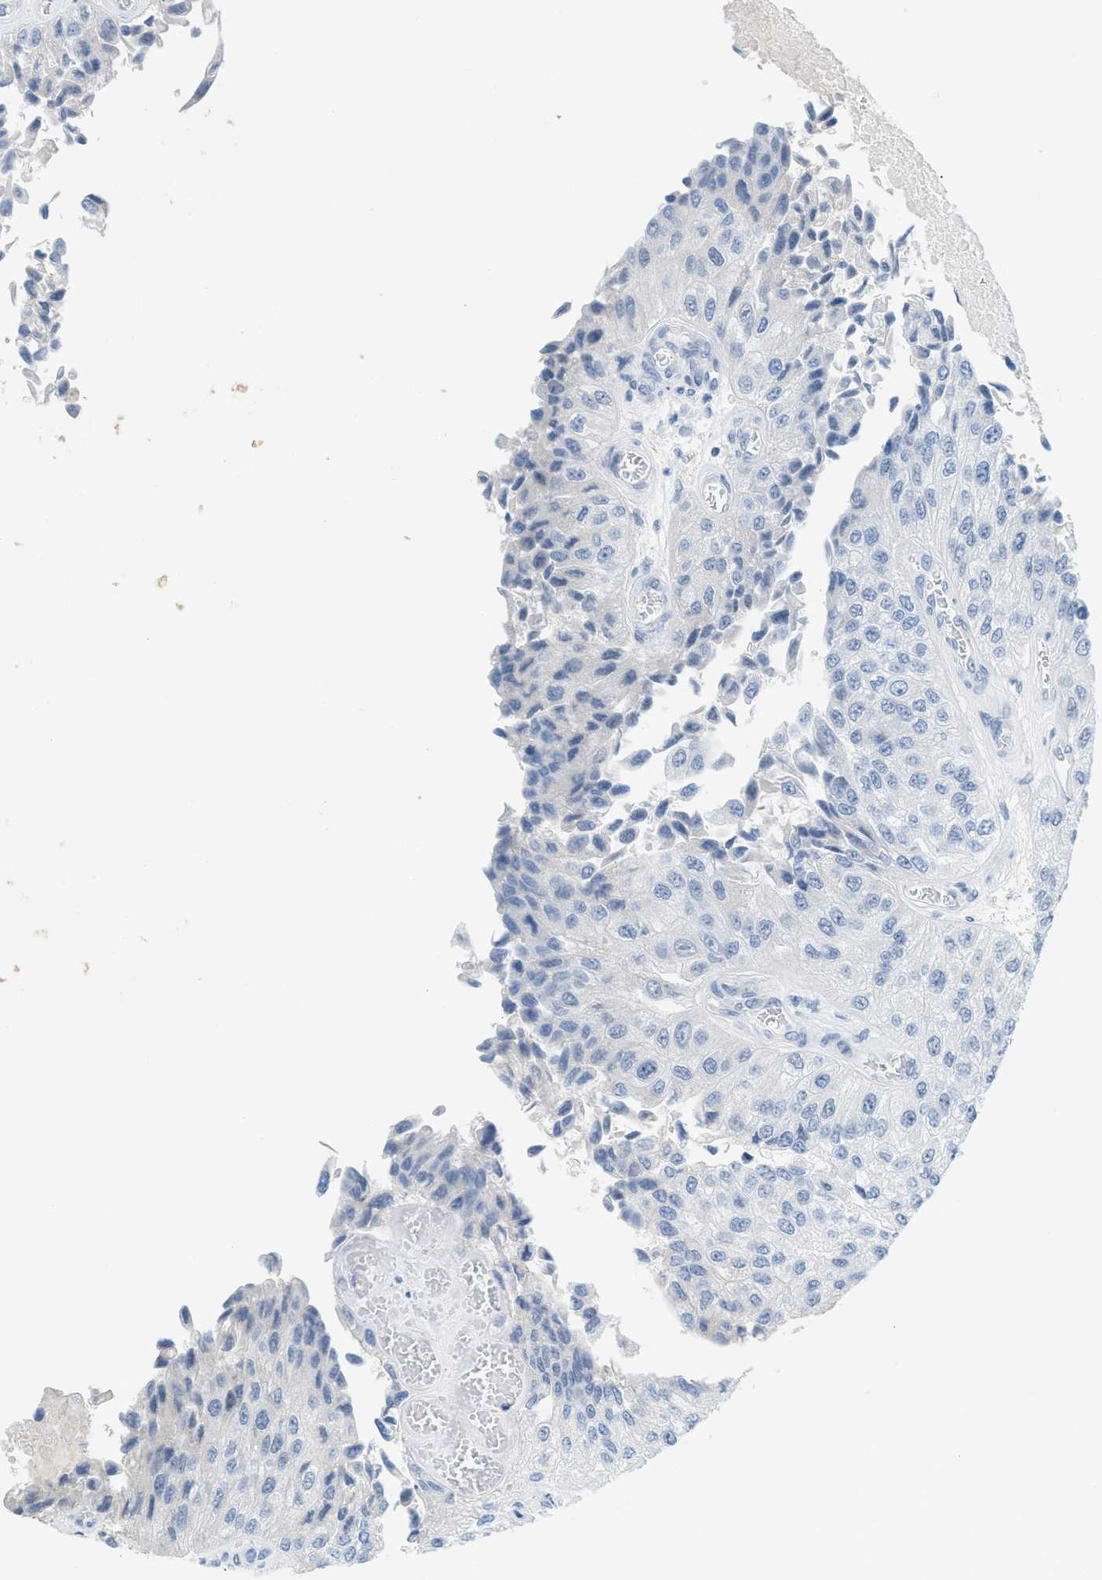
{"staining": {"intensity": "negative", "quantity": "none", "location": "none"}, "tissue": "urothelial cancer", "cell_type": "Tumor cells", "image_type": "cancer", "snomed": [{"axis": "morphology", "description": "Urothelial carcinoma, High grade"}, {"axis": "topography", "description": "Kidney"}, {"axis": "topography", "description": "Urinary bladder"}], "caption": "Tumor cells are negative for protein expression in human urothelial carcinoma (high-grade).", "gene": "HSF2", "patient": {"sex": "male", "age": 77}}